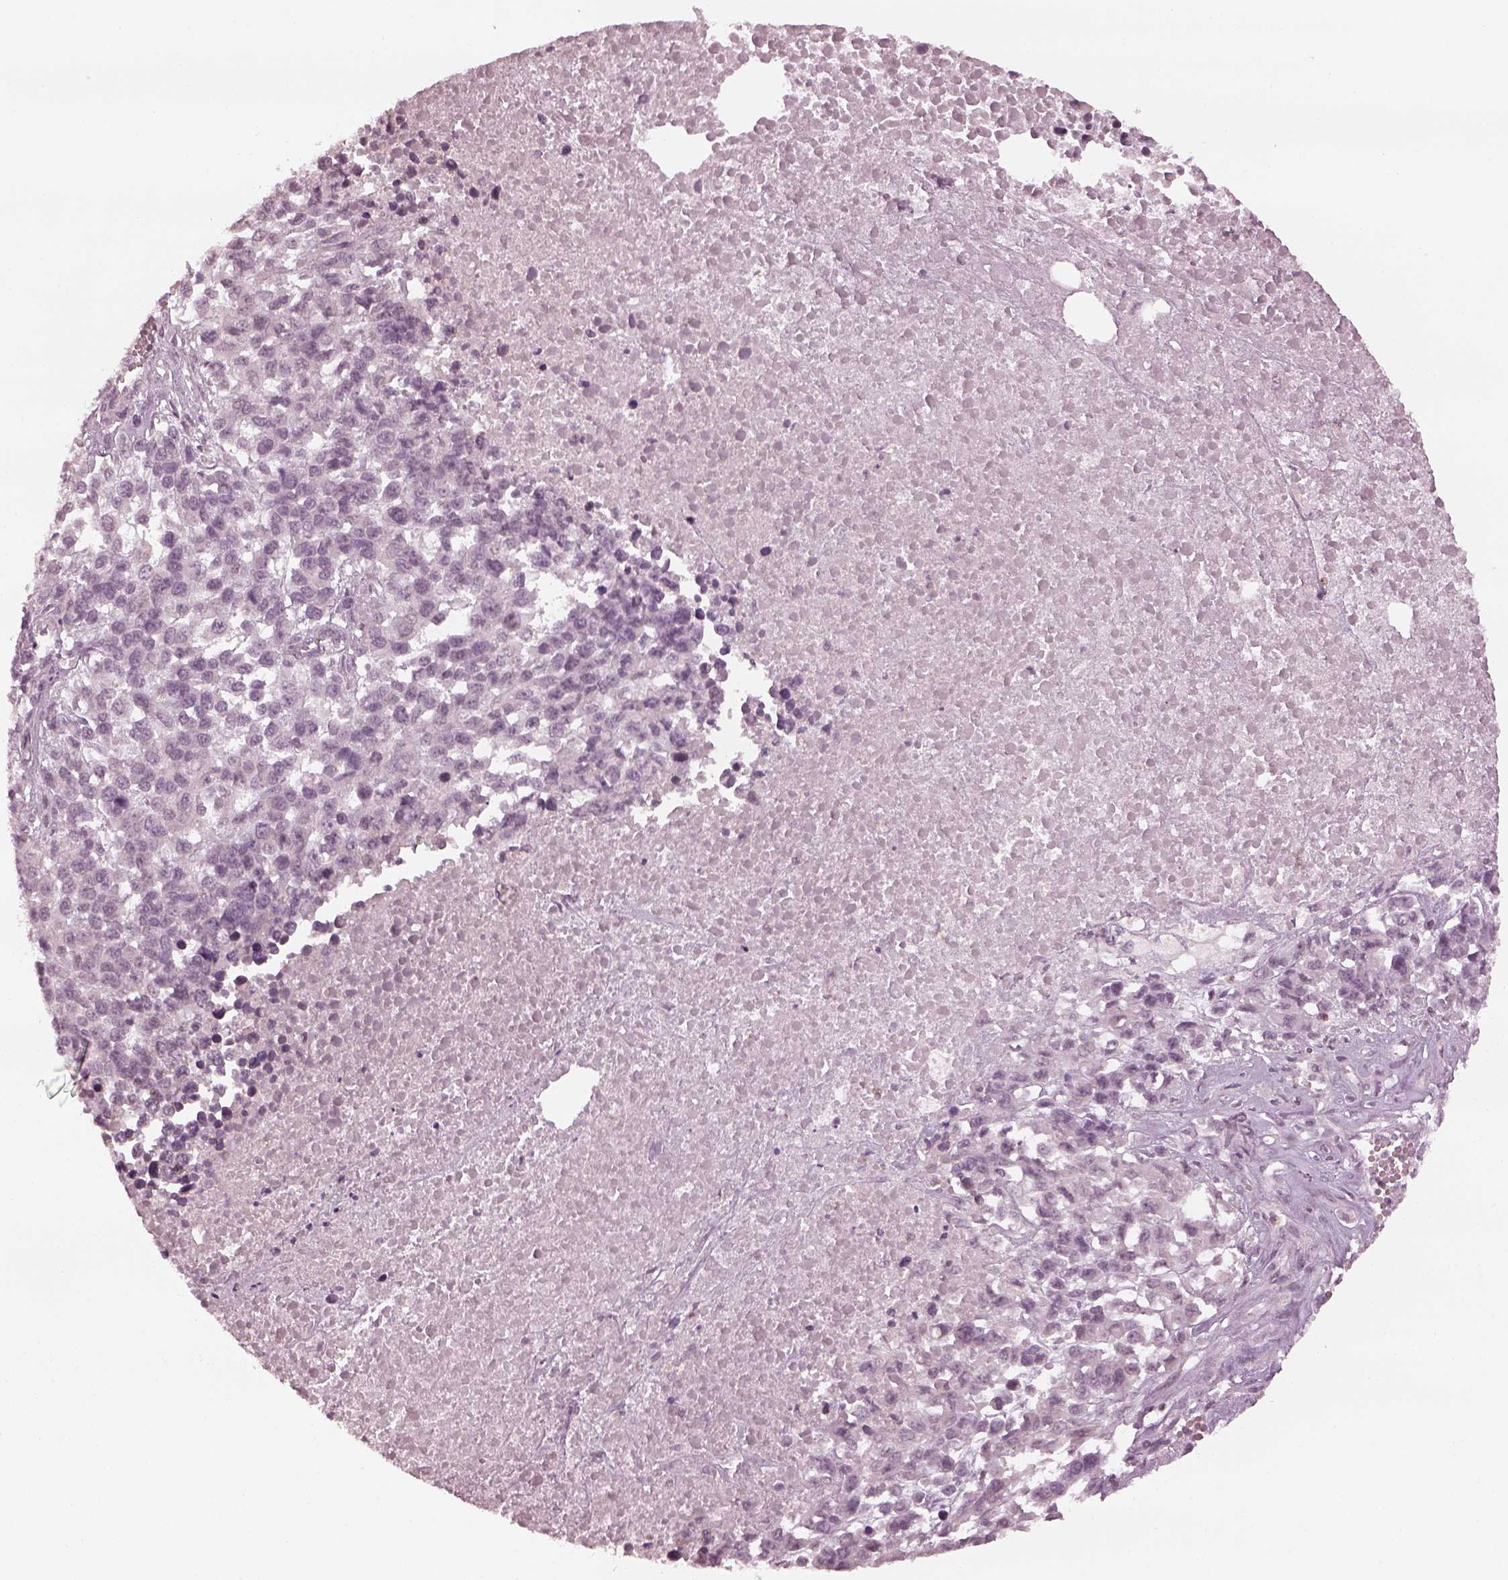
{"staining": {"intensity": "negative", "quantity": "none", "location": "none"}, "tissue": "melanoma", "cell_type": "Tumor cells", "image_type": "cancer", "snomed": [{"axis": "morphology", "description": "Malignant melanoma, Metastatic site"}, {"axis": "topography", "description": "Skin"}], "caption": "A histopathology image of melanoma stained for a protein exhibits no brown staining in tumor cells.", "gene": "CCDC170", "patient": {"sex": "male", "age": 84}}